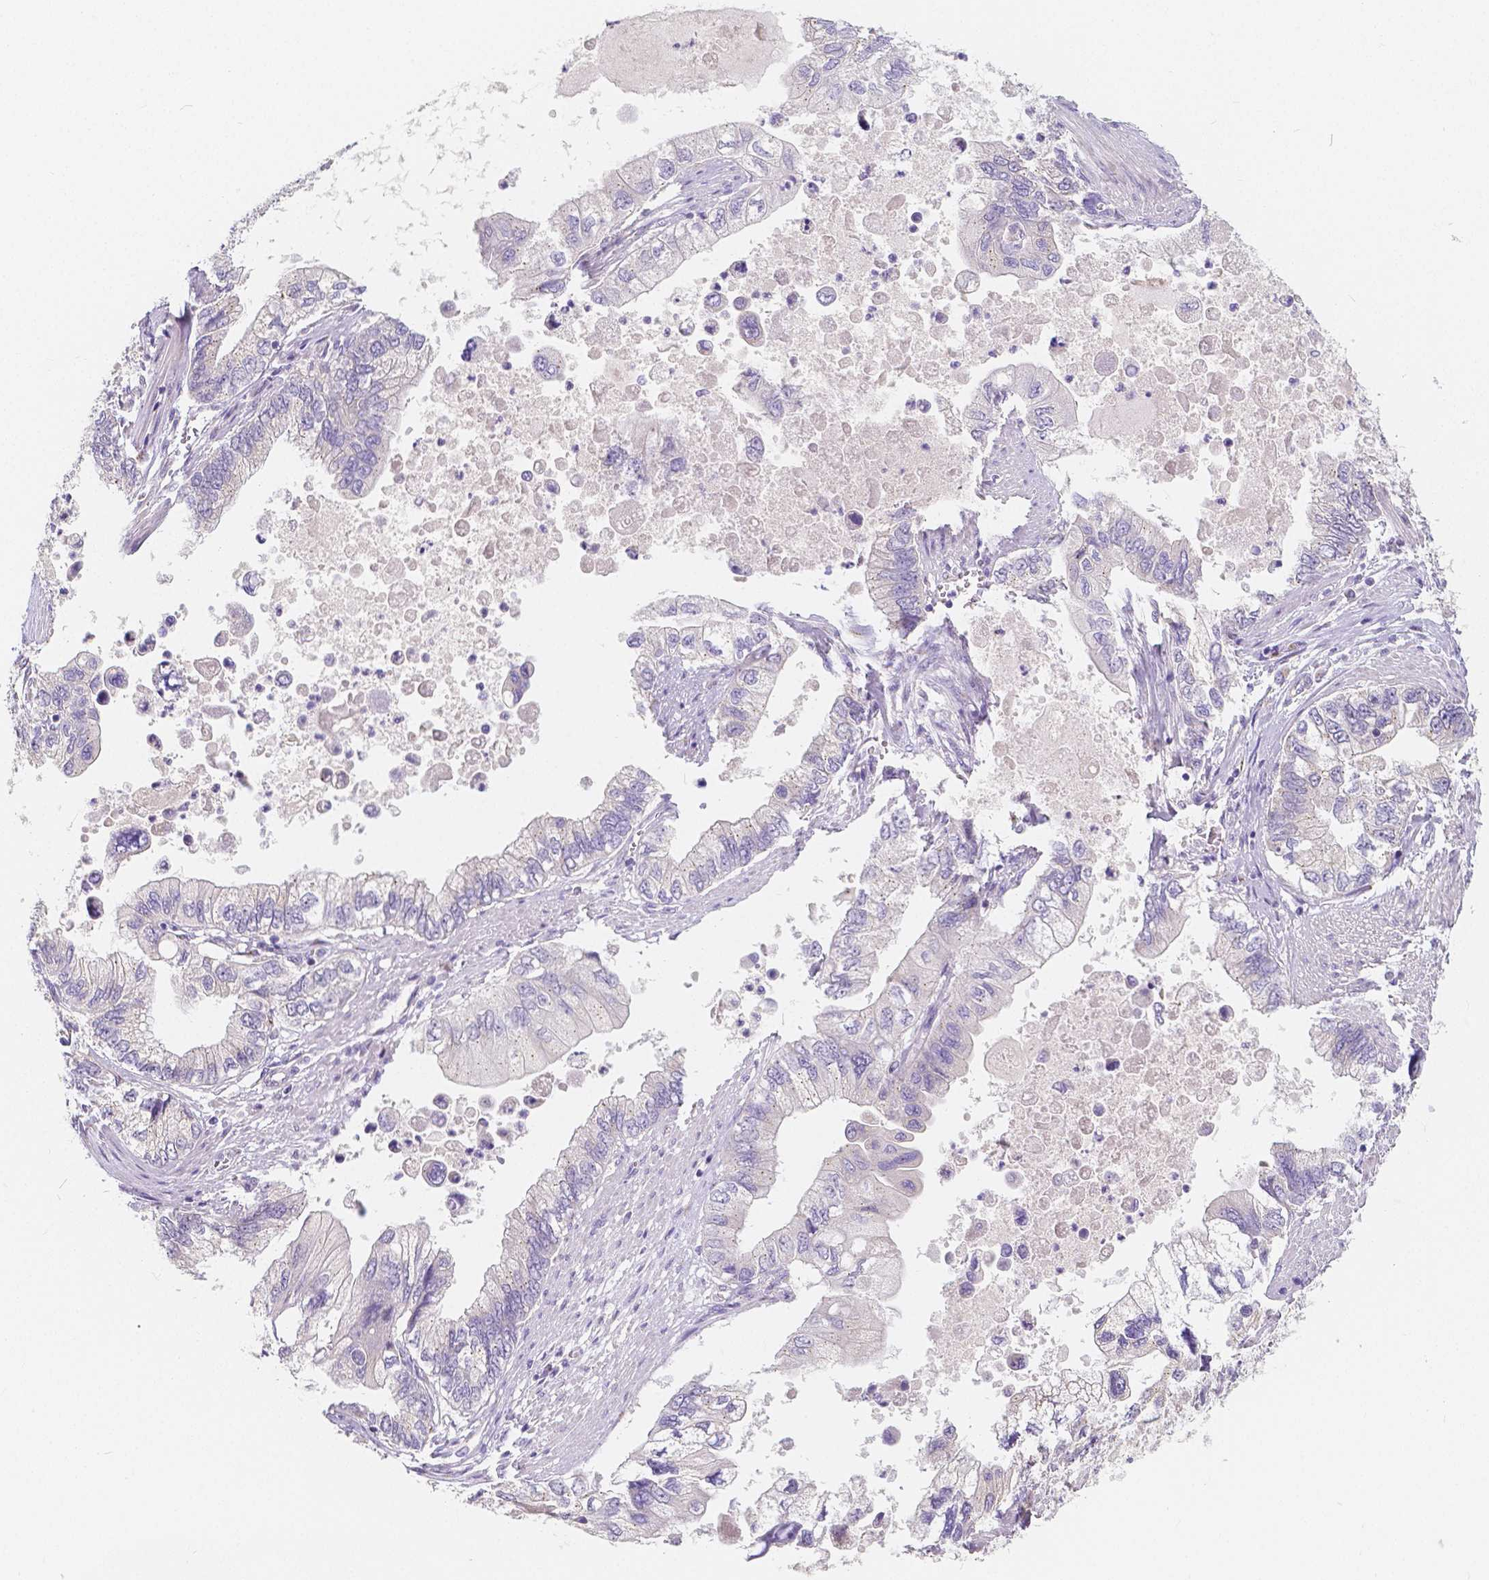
{"staining": {"intensity": "negative", "quantity": "none", "location": "none"}, "tissue": "stomach cancer", "cell_type": "Tumor cells", "image_type": "cancer", "snomed": [{"axis": "morphology", "description": "Adenocarcinoma, NOS"}, {"axis": "topography", "description": "Pancreas"}, {"axis": "topography", "description": "Stomach, upper"}], "caption": "An immunohistochemistry (IHC) photomicrograph of stomach cancer is shown. There is no staining in tumor cells of stomach cancer.", "gene": "RNF186", "patient": {"sex": "male", "age": 77}}